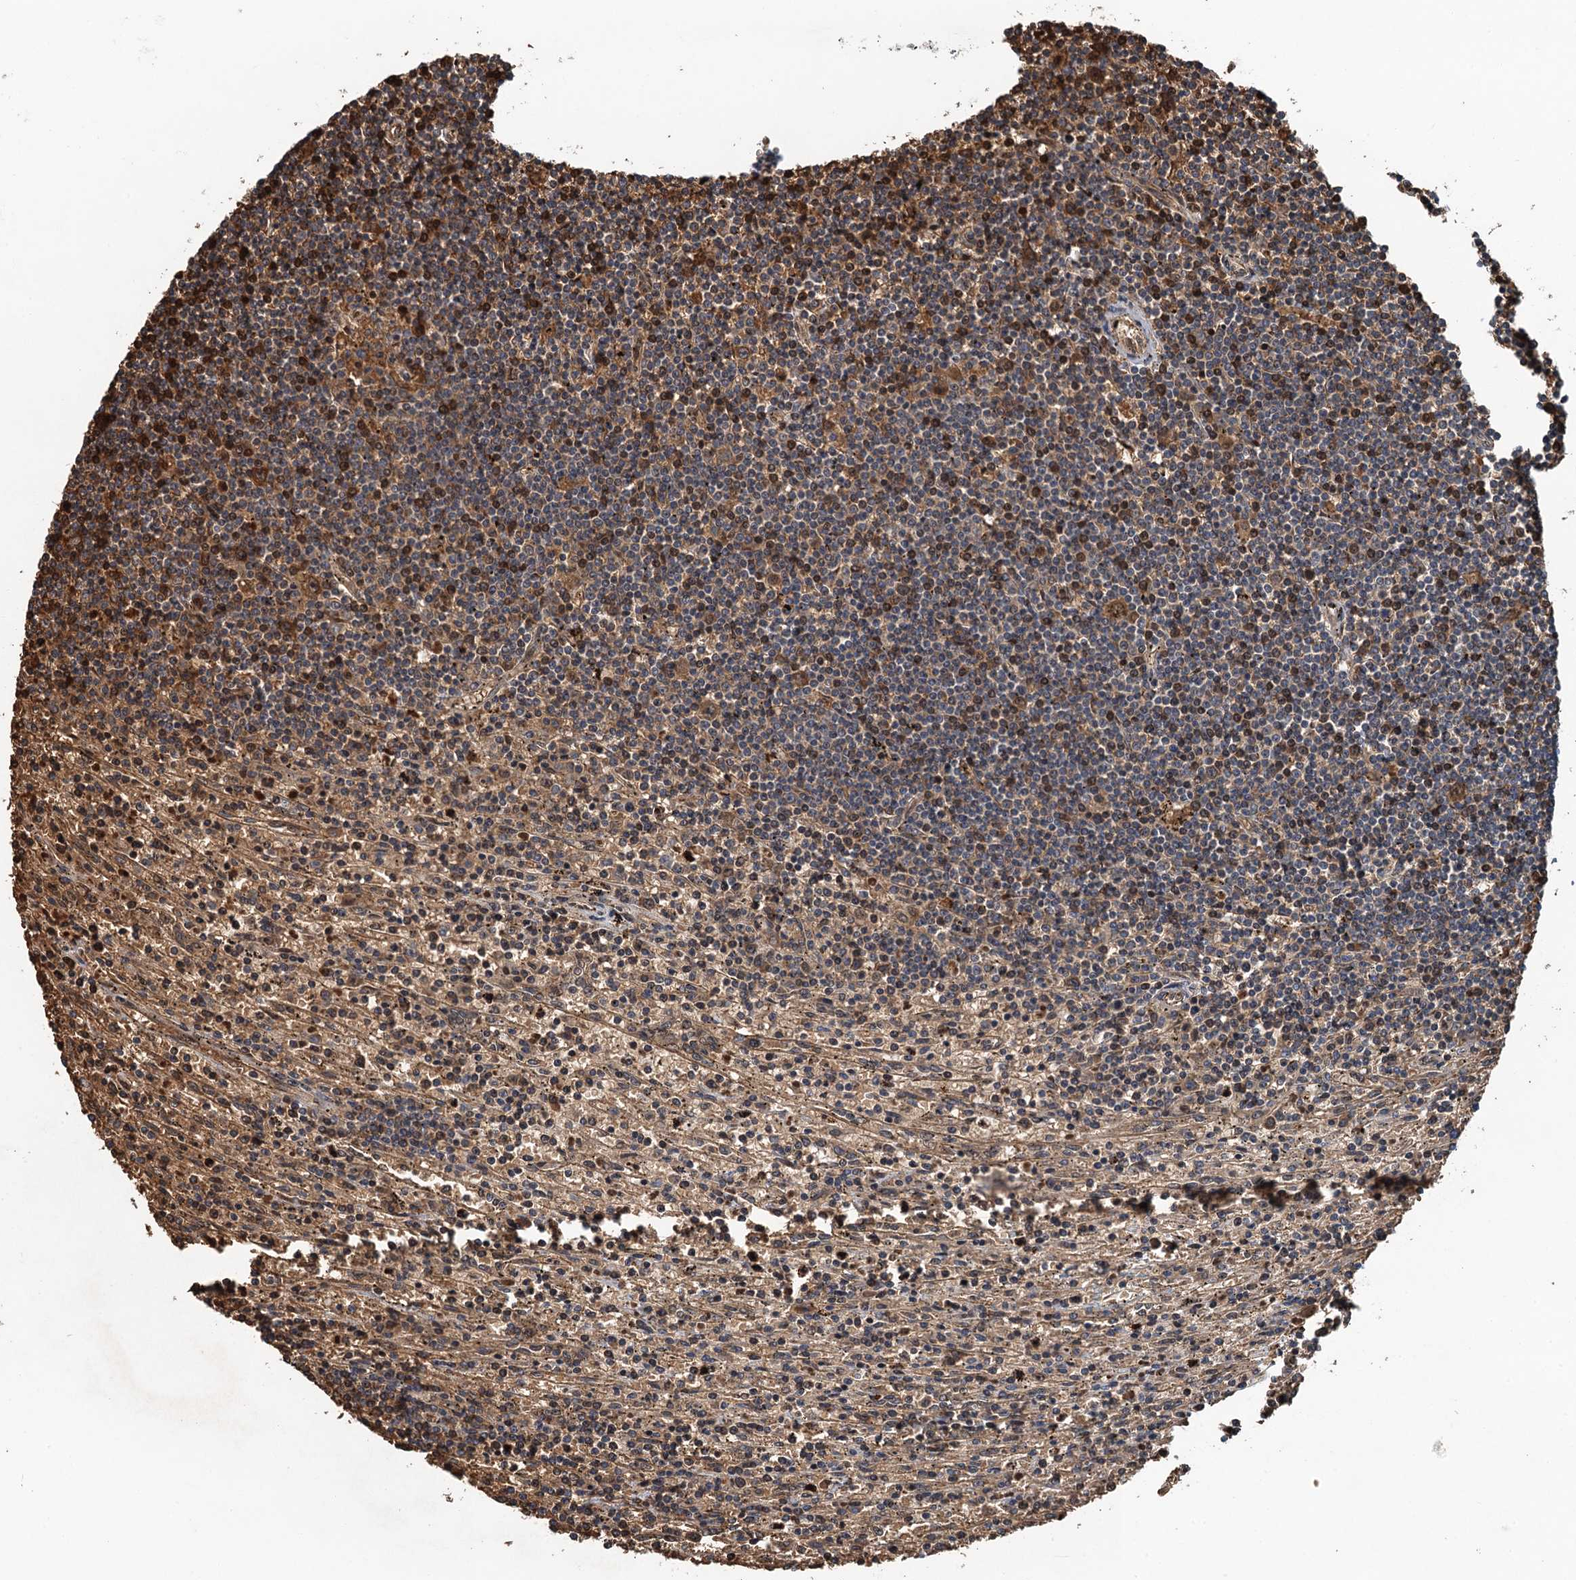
{"staining": {"intensity": "moderate", "quantity": "<25%", "location": "cytoplasmic/membranous"}, "tissue": "lymphoma", "cell_type": "Tumor cells", "image_type": "cancer", "snomed": [{"axis": "morphology", "description": "Malignant lymphoma, non-Hodgkin's type, Low grade"}, {"axis": "topography", "description": "Spleen"}], "caption": "Protein staining reveals moderate cytoplasmic/membranous positivity in about <25% of tumor cells in malignant lymphoma, non-Hodgkin's type (low-grade).", "gene": "SNX32", "patient": {"sex": "male", "age": 76}}